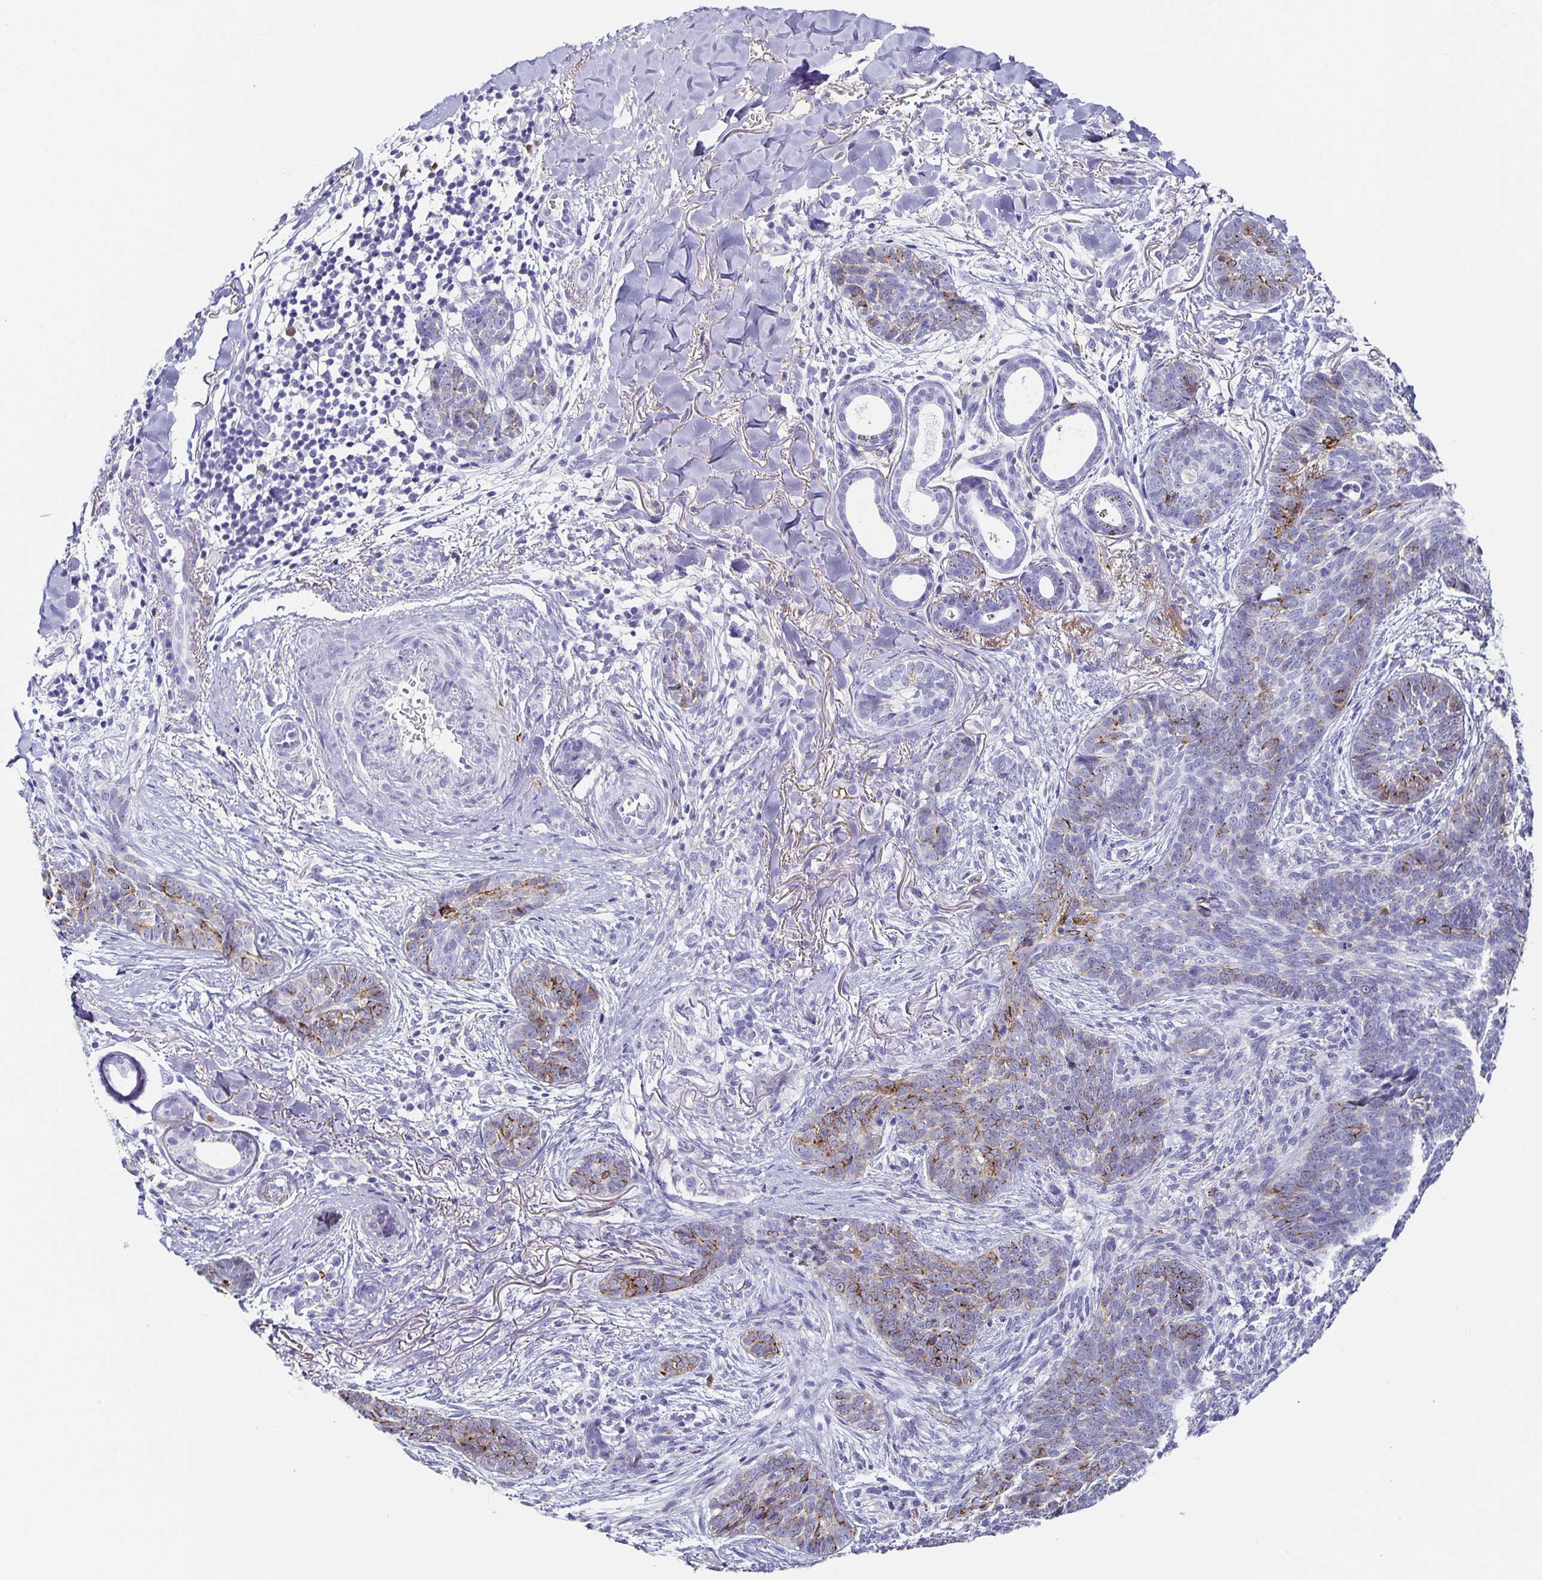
{"staining": {"intensity": "moderate", "quantity": "<25%", "location": "cytoplasmic/membranous"}, "tissue": "skin cancer", "cell_type": "Tumor cells", "image_type": "cancer", "snomed": [{"axis": "morphology", "description": "Basal cell carcinoma"}, {"axis": "topography", "description": "Skin"}, {"axis": "topography", "description": "Skin of face"}], "caption": "Skin basal cell carcinoma stained for a protein (brown) exhibits moderate cytoplasmic/membranous positive staining in about <25% of tumor cells.", "gene": "CHGA", "patient": {"sex": "male", "age": 88}}